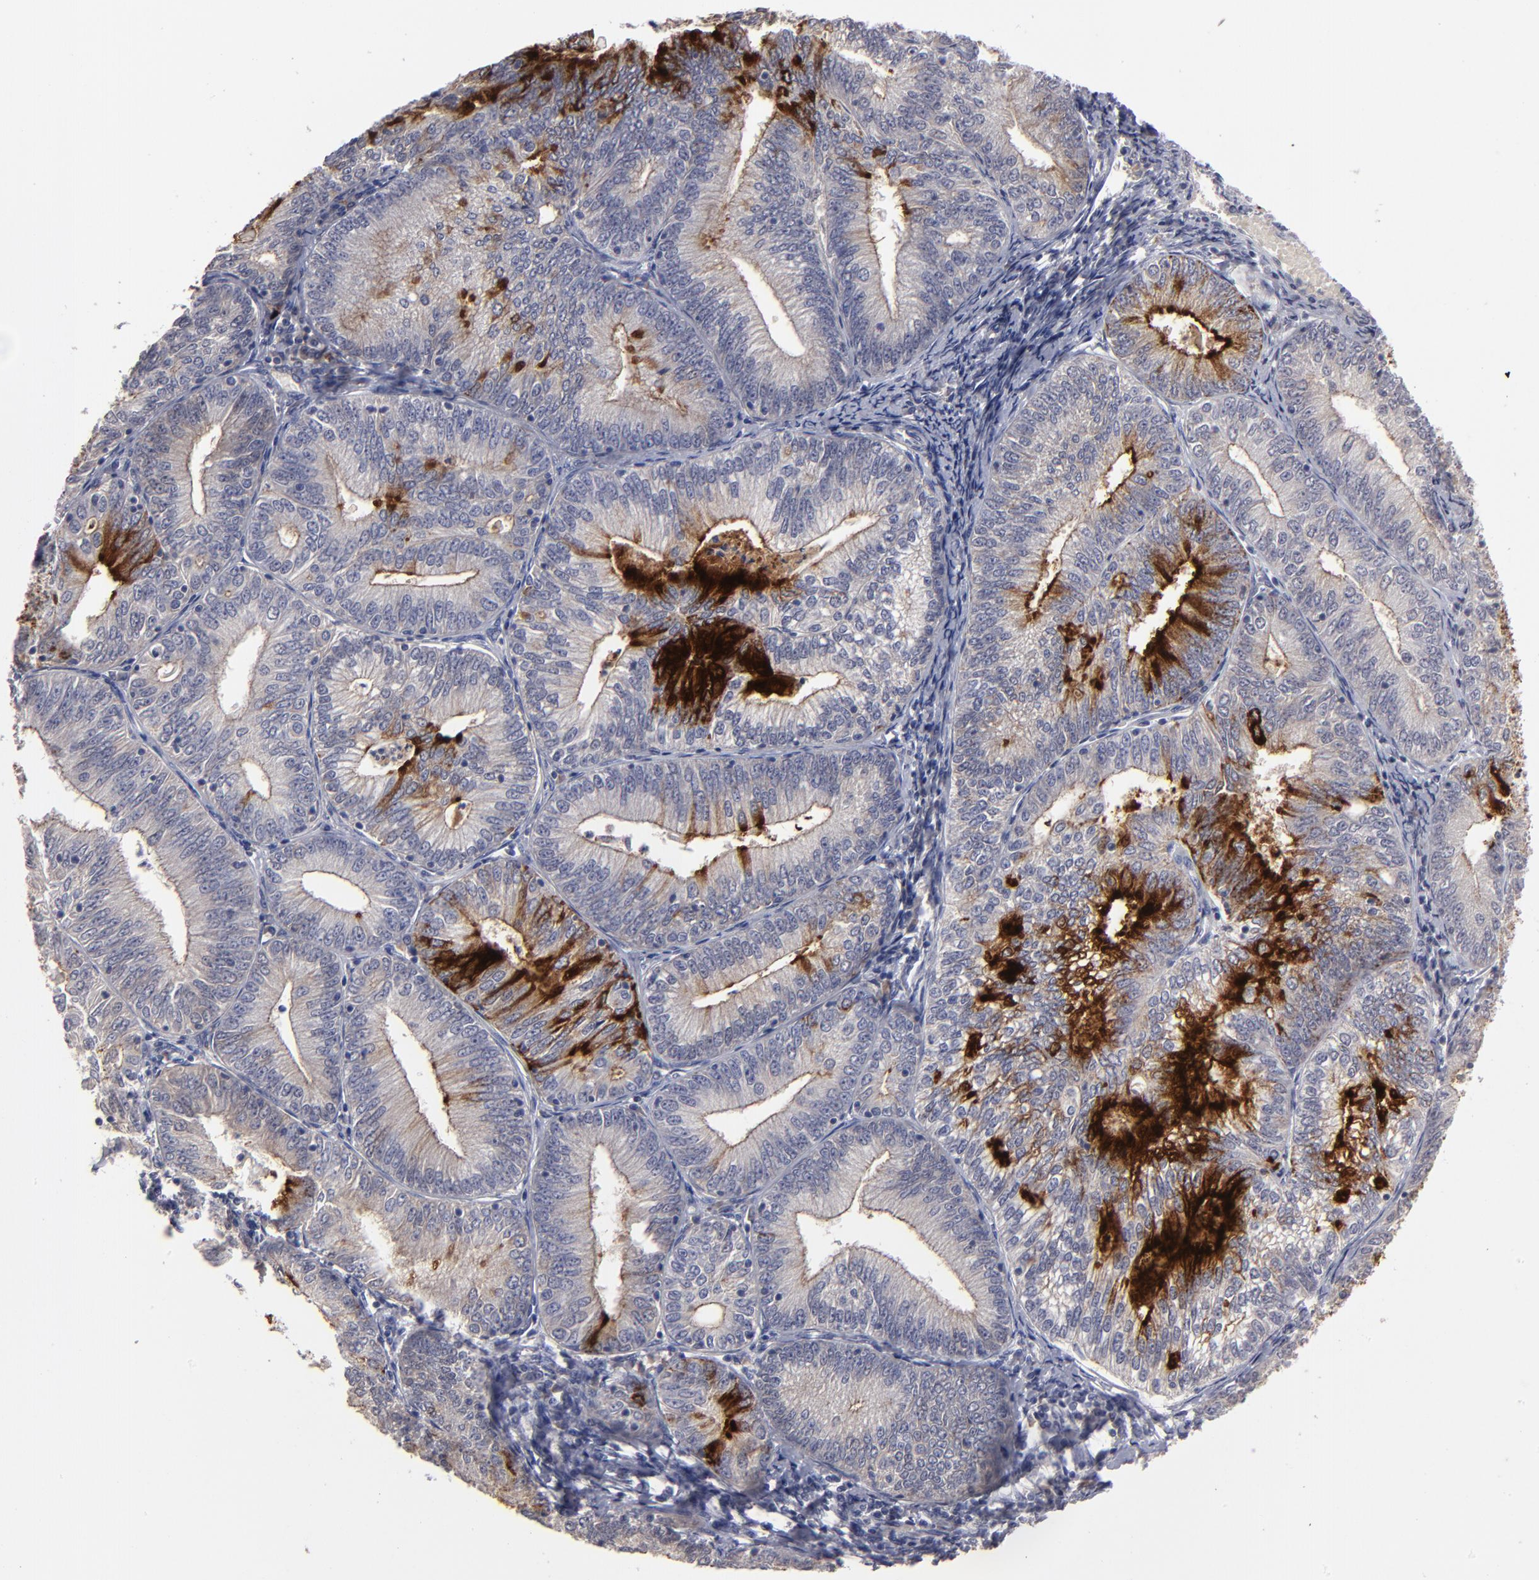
{"staining": {"intensity": "moderate", "quantity": "25%-75%", "location": "cytoplasmic/membranous"}, "tissue": "endometrial cancer", "cell_type": "Tumor cells", "image_type": "cancer", "snomed": [{"axis": "morphology", "description": "Adenocarcinoma, NOS"}, {"axis": "topography", "description": "Endometrium"}], "caption": "Adenocarcinoma (endometrial) stained with IHC reveals moderate cytoplasmic/membranous expression in approximately 25%-75% of tumor cells. (DAB (3,3'-diaminobenzidine) IHC with brightfield microscopy, high magnification).", "gene": "GPM6B", "patient": {"sex": "female", "age": 69}}